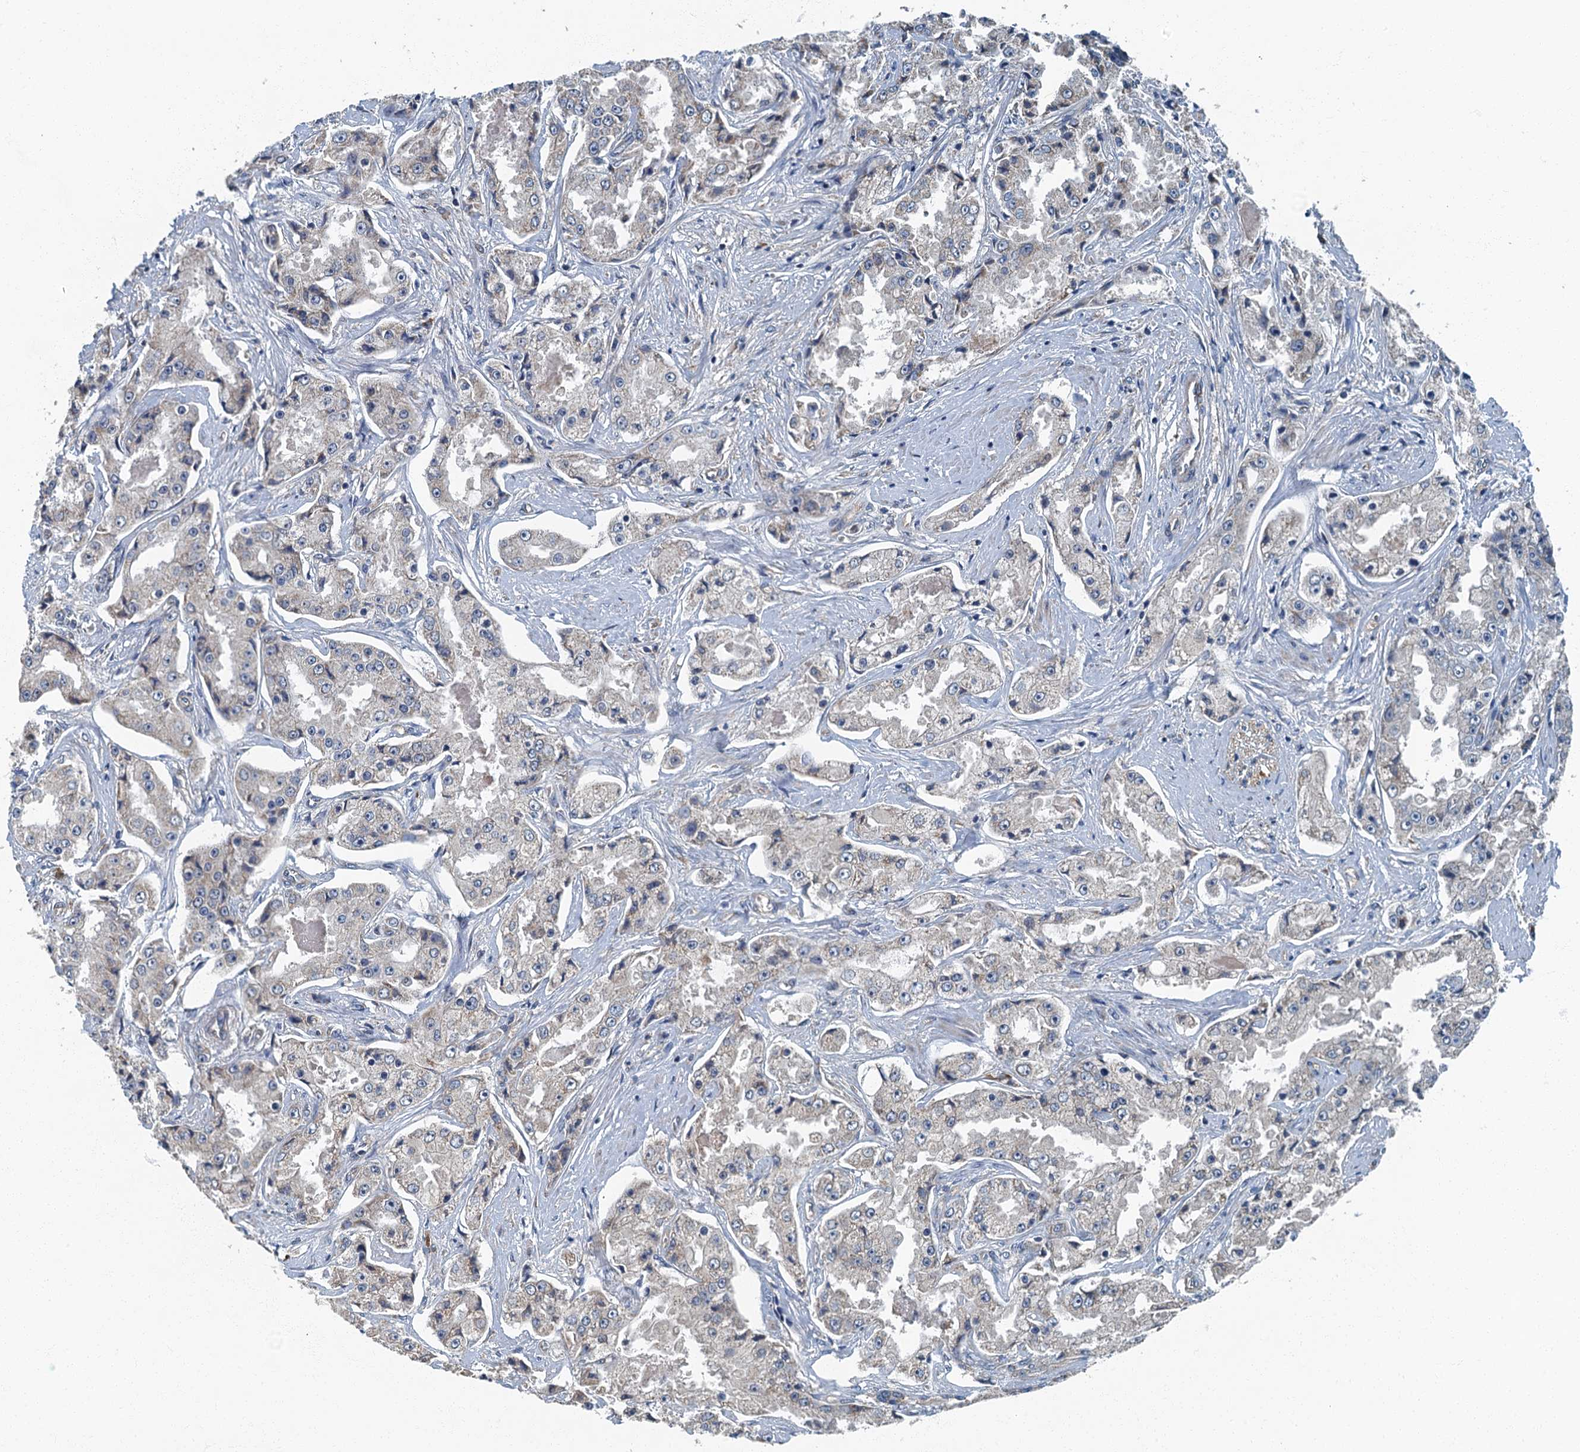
{"staining": {"intensity": "weak", "quantity": "25%-75%", "location": "cytoplasmic/membranous"}, "tissue": "prostate cancer", "cell_type": "Tumor cells", "image_type": "cancer", "snomed": [{"axis": "morphology", "description": "Adenocarcinoma, High grade"}, {"axis": "topography", "description": "Prostate"}], "caption": "Immunohistochemistry of prostate adenocarcinoma (high-grade) exhibits low levels of weak cytoplasmic/membranous staining in approximately 25%-75% of tumor cells.", "gene": "DDX49", "patient": {"sex": "male", "age": 73}}